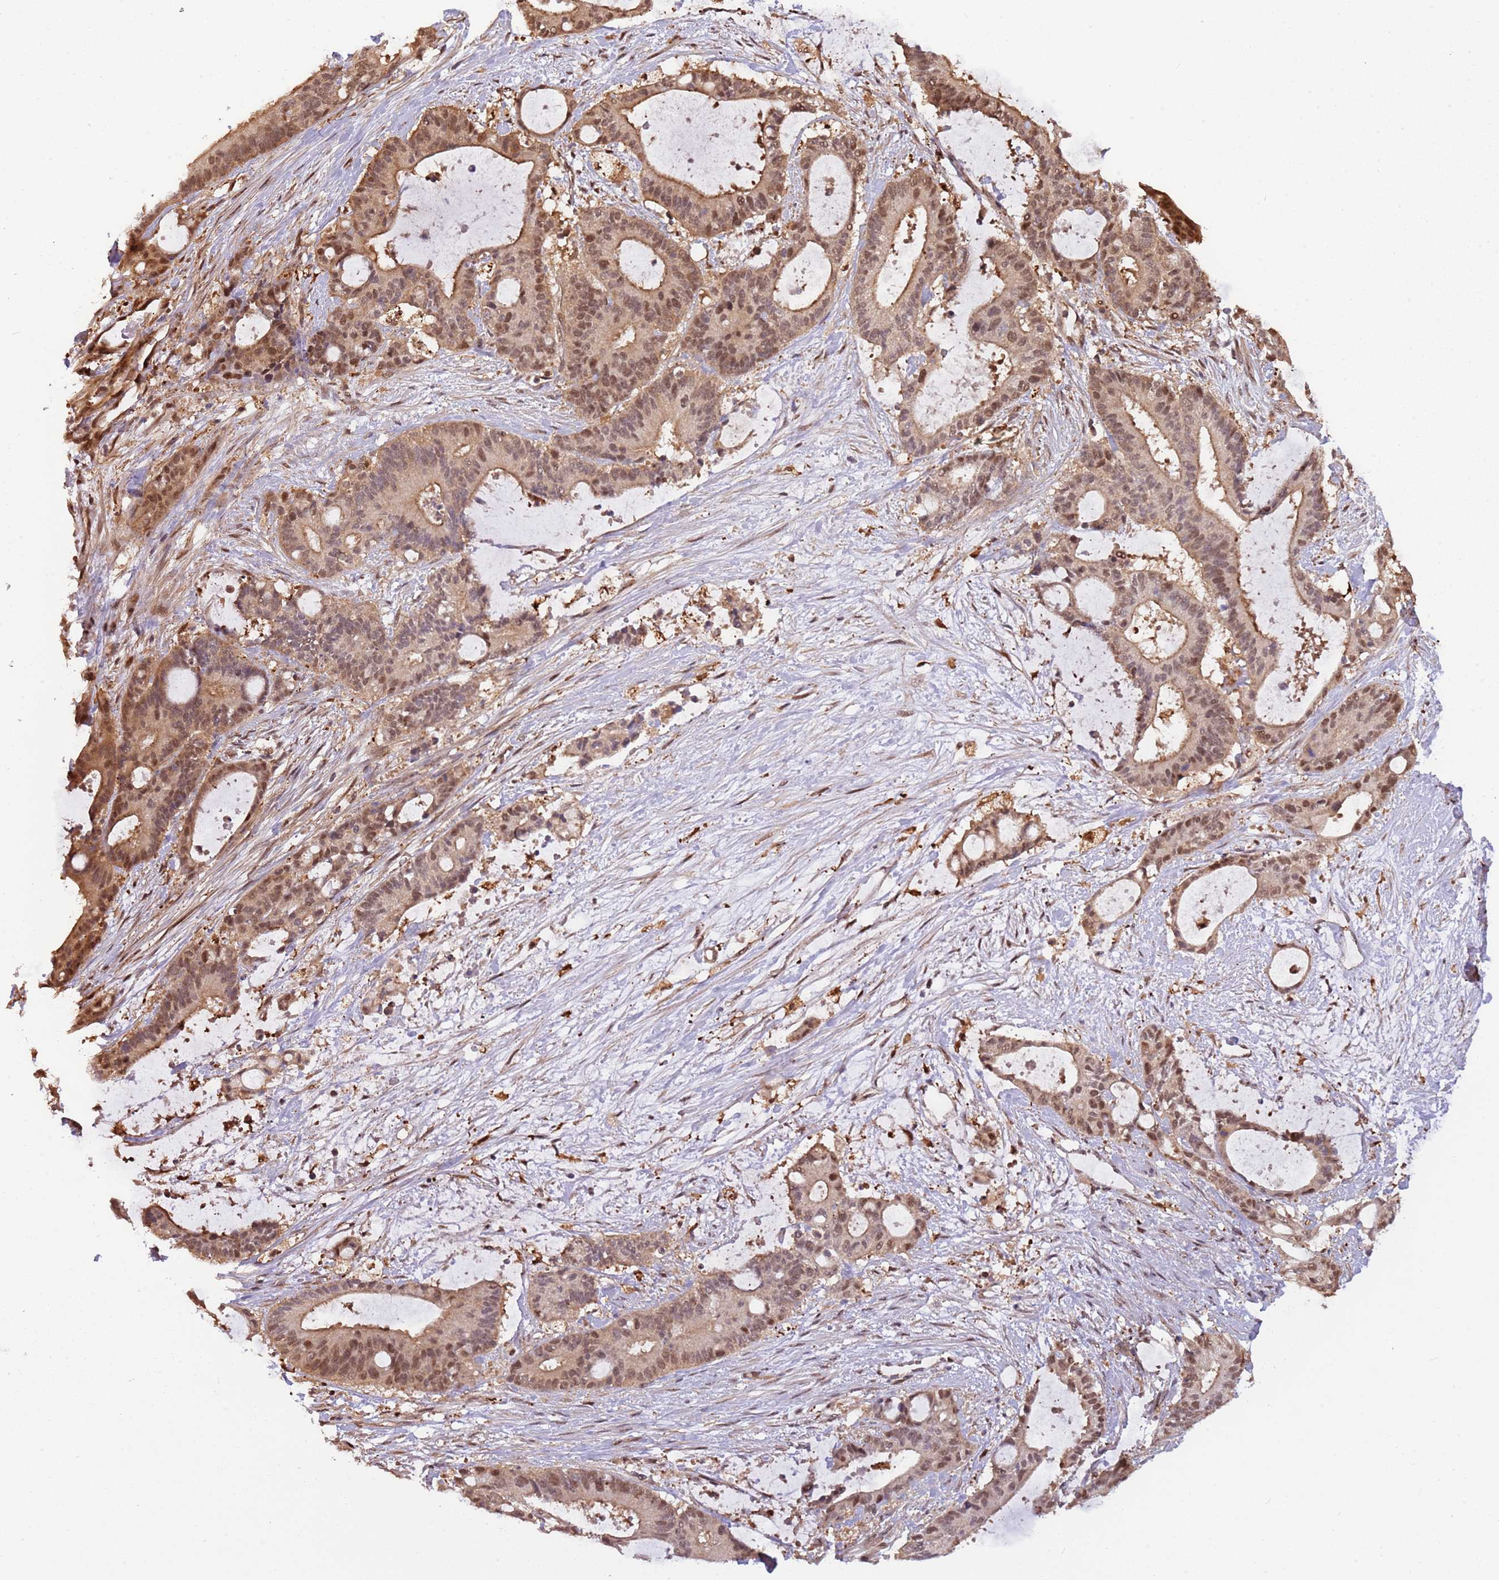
{"staining": {"intensity": "moderate", "quantity": ">75%", "location": "cytoplasmic/membranous,nuclear"}, "tissue": "liver cancer", "cell_type": "Tumor cells", "image_type": "cancer", "snomed": [{"axis": "morphology", "description": "Normal tissue, NOS"}, {"axis": "morphology", "description": "Cholangiocarcinoma"}, {"axis": "topography", "description": "Liver"}, {"axis": "topography", "description": "Peripheral nerve tissue"}], "caption": "About >75% of tumor cells in liver cancer (cholangiocarcinoma) exhibit moderate cytoplasmic/membranous and nuclear protein expression as visualized by brown immunohistochemical staining.", "gene": "PLSCR5", "patient": {"sex": "female", "age": 73}}